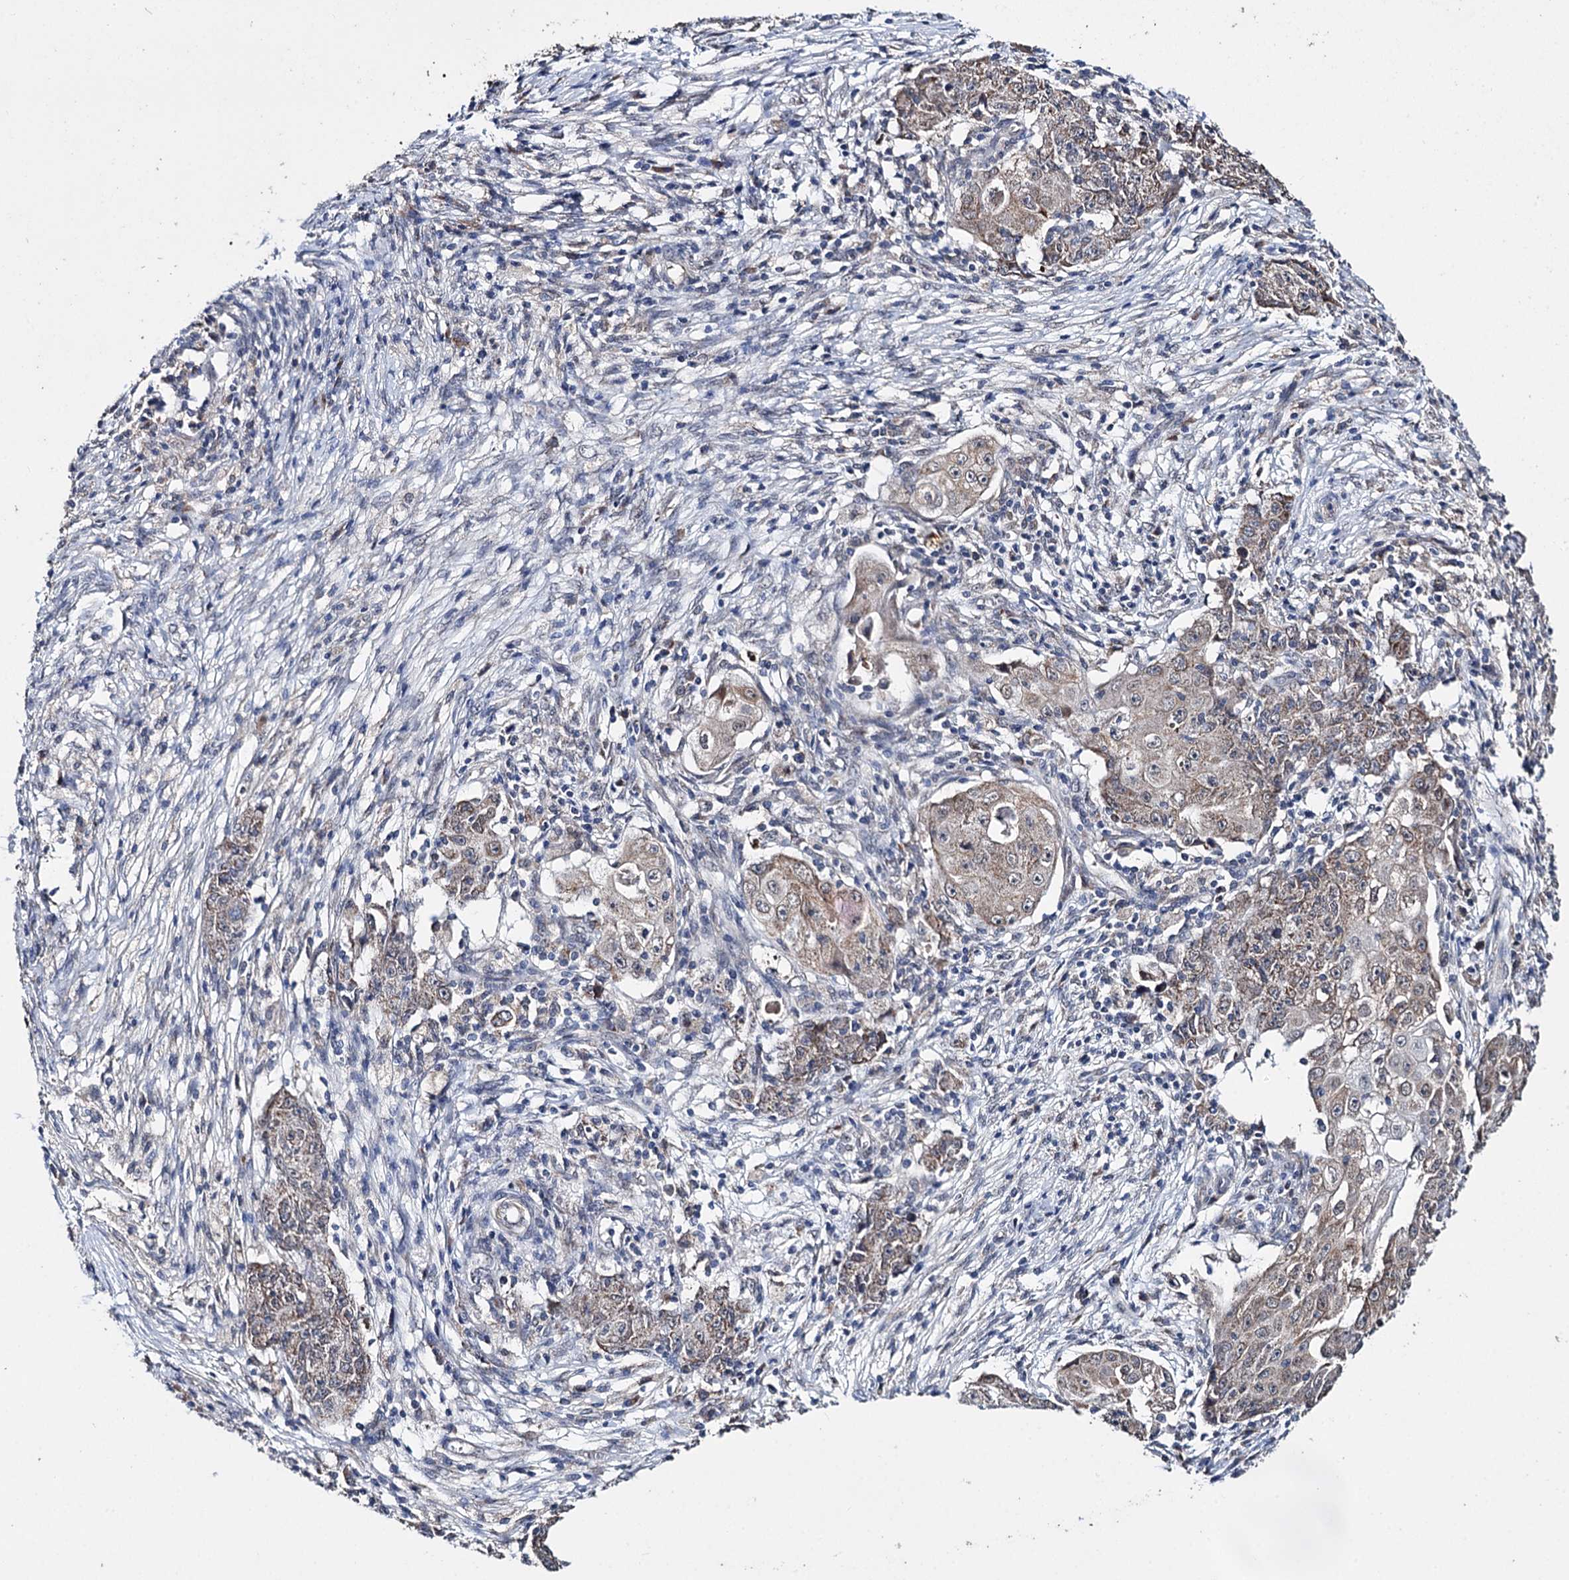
{"staining": {"intensity": "weak", "quantity": ">75%", "location": "cytoplasmic/membranous"}, "tissue": "ovarian cancer", "cell_type": "Tumor cells", "image_type": "cancer", "snomed": [{"axis": "morphology", "description": "Carcinoma, endometroid"}, {"axis": "topography", "description": "Ovary"}], "caption": "Weak cytoplasmic/membranous protein expression is identified in approximately >75% of tumor cells in endometroid carcinoma (ovarian).", "gene": "CLPB", "patient": {"sex": "female", "age": 42}}